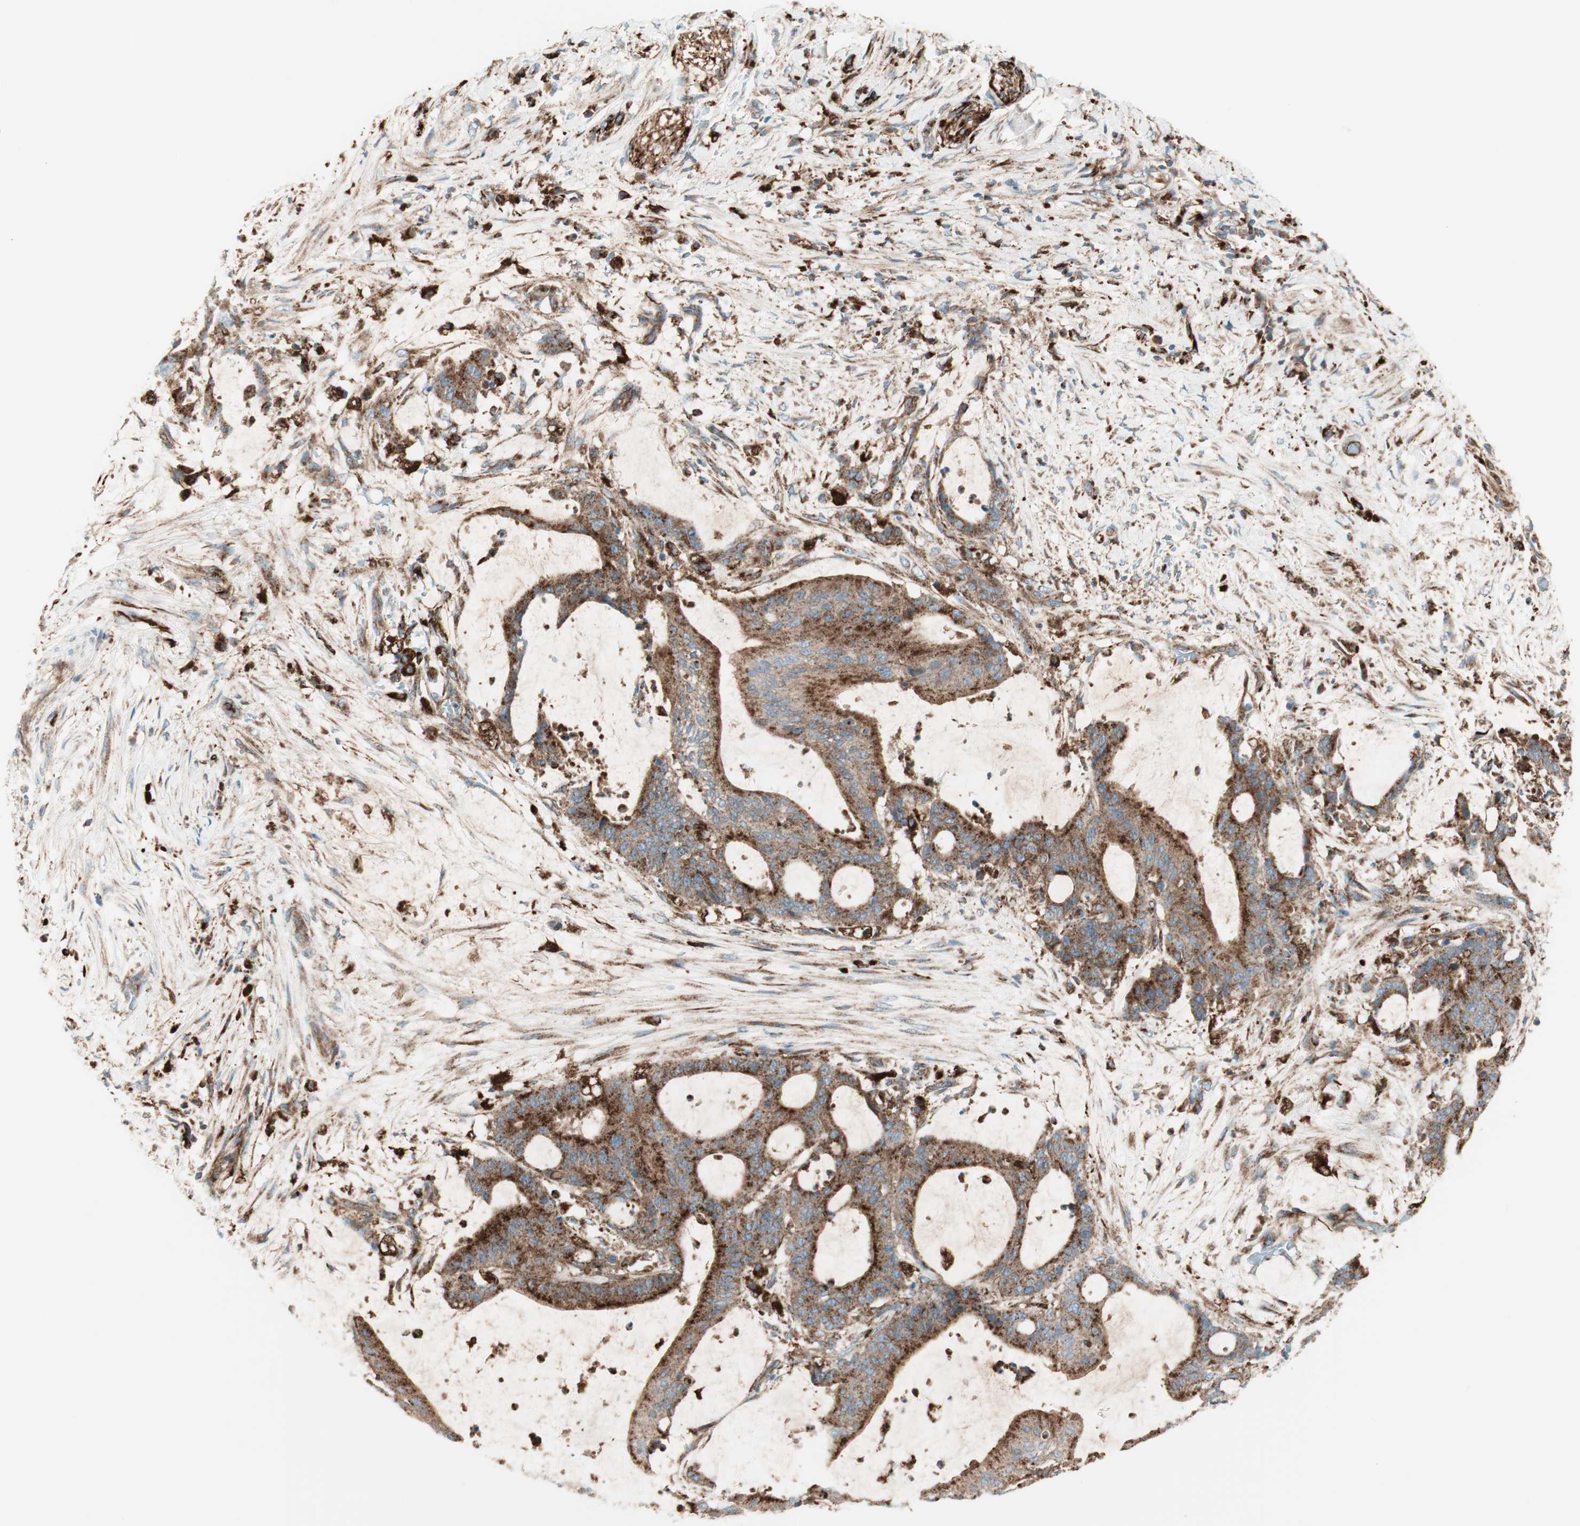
{"staining": {"intensity": "strong", "quantity": ">75%", "location": "cytoplasmic/membranous"}, "tissue": "liver cancer", "cell_type": "Tumor cells", "image_type": "cancer", "snomed": [{"axis": "morphology", "description": "Cholangiocarcinoma"}, {"axis": "topography", "description": "Liver"}], "caption": "A brown stain labels strong cytoplasmic/membranous staining of a protein in human cholangiocarcinoma (liver) tumor cells. The protein is shown in brown color, while the nuclei are stained blue.", "gene": "ATP6V1G1", "patient": {"sex": "female", "age": 73}}